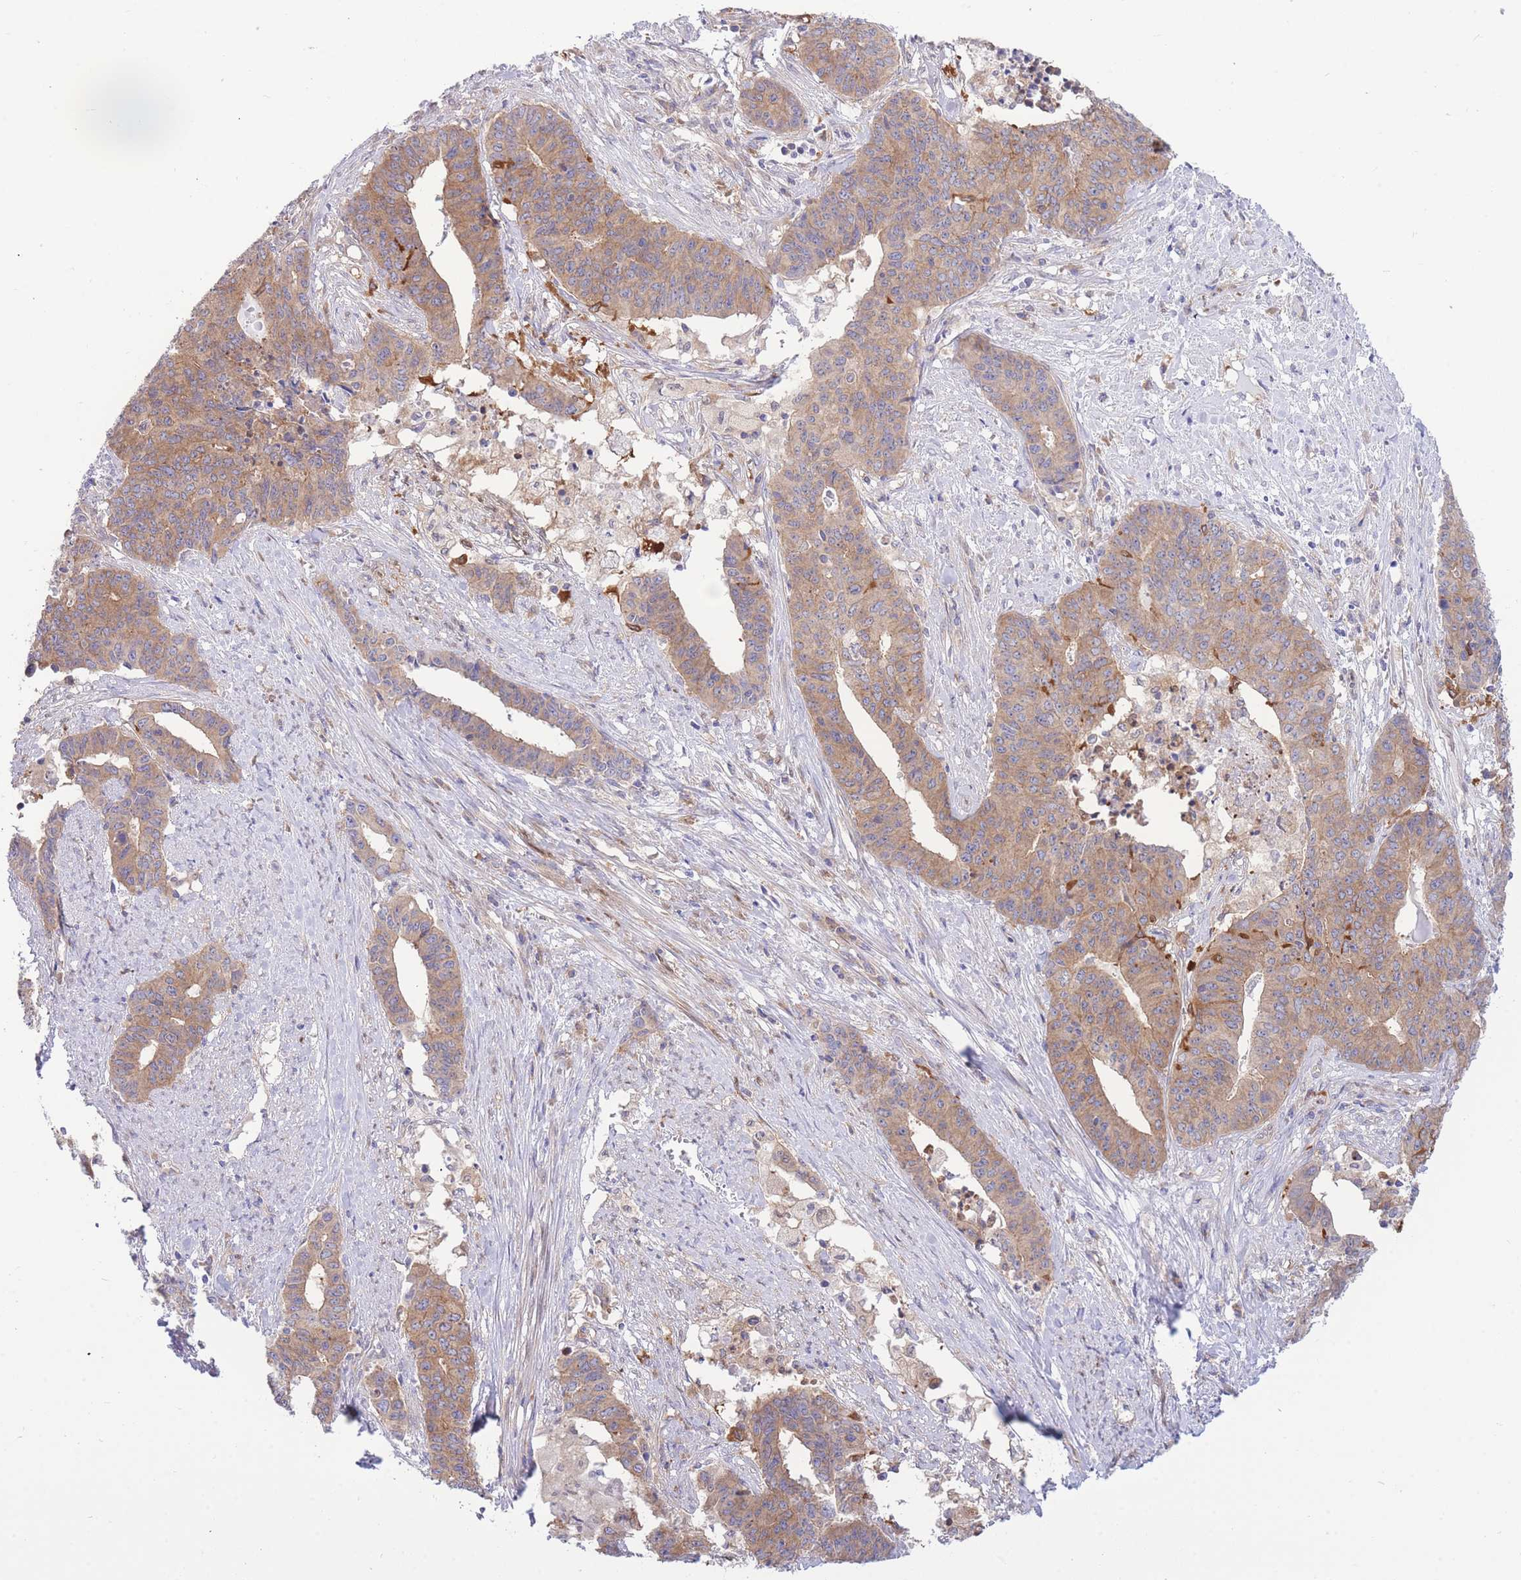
{"staining": {"intensity": "moderate", "quantity": ">75%", "location": "cytoplasmic/membranous"}, "tissue": "endometrial cancer", "cell_type": "Tumor cells", "image_type": "cancer", "snomed": [{"axis": "morphology", "description": "Adenocarcinoma, NOS"}, {"axis": "topography", "description": "Endometrium"}], "caption": "Brown immunohistochemical staining in human adenocarcinoma (endometrial) reveals moderate cytoplasmic/membranous positivity in approximately >75% of tumor cells.", "gene": "NAMPT", "patient": {"sex": "female", "age": 59}}